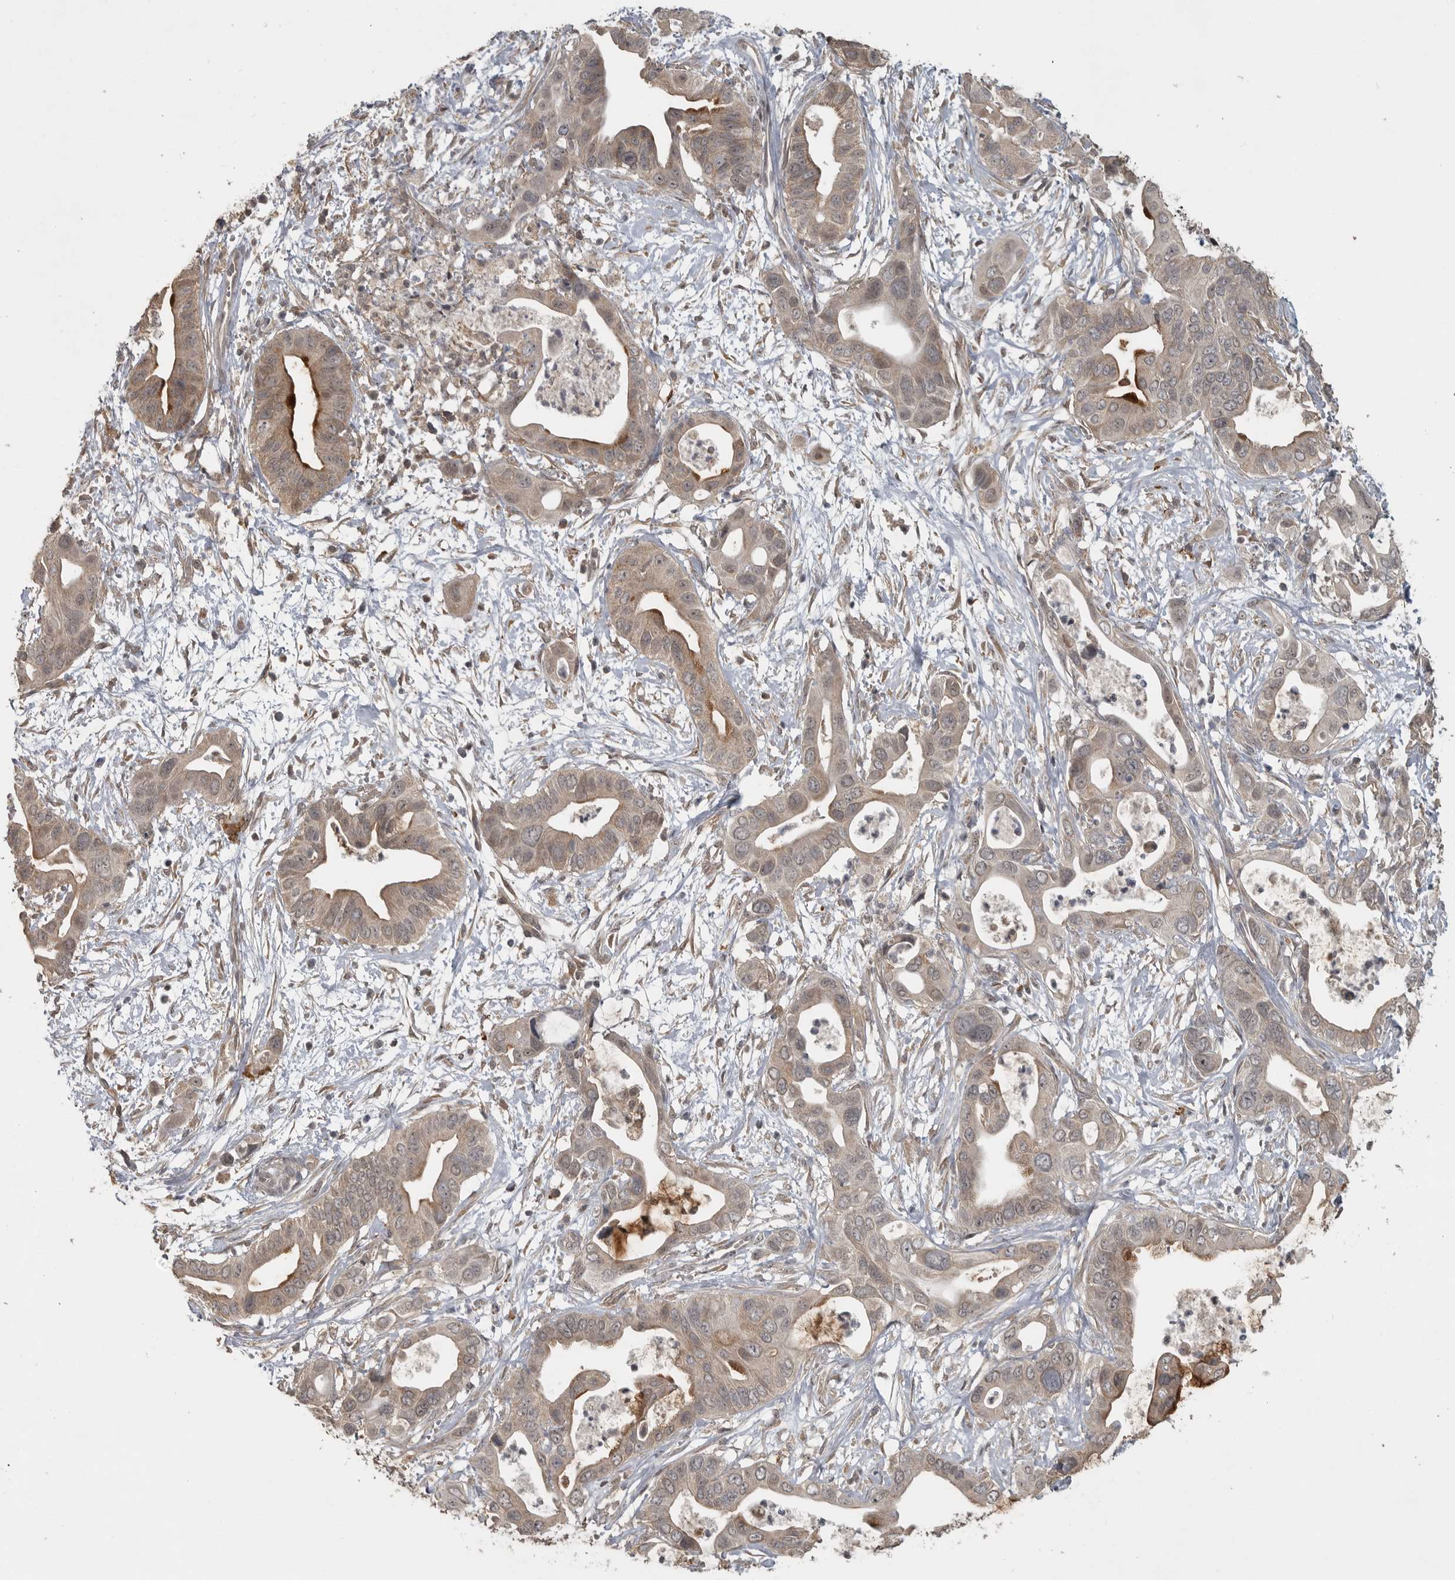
{"staining": {"intensity": "weak", "quantity": ">75%", "location": "cytoplasmic/membranous"}, "tissue": "pancreatic cancer", "cell_type": "Tumor cells", "image_type": "cancer", "snomed": [{"axis": "morphology", "description": "Adenocarcinoma, NOS"}, {"axis": "topography", "description": "Pancreas"}], "caption": "Pancreatic adenocarcinoma stained for a protein (brown) shows weak cytoplasmic/membranous positive staining in approximately >75% of tumor cells.", "gene": "LLGL1", "patient": {"sex": "male", "age": 66}}